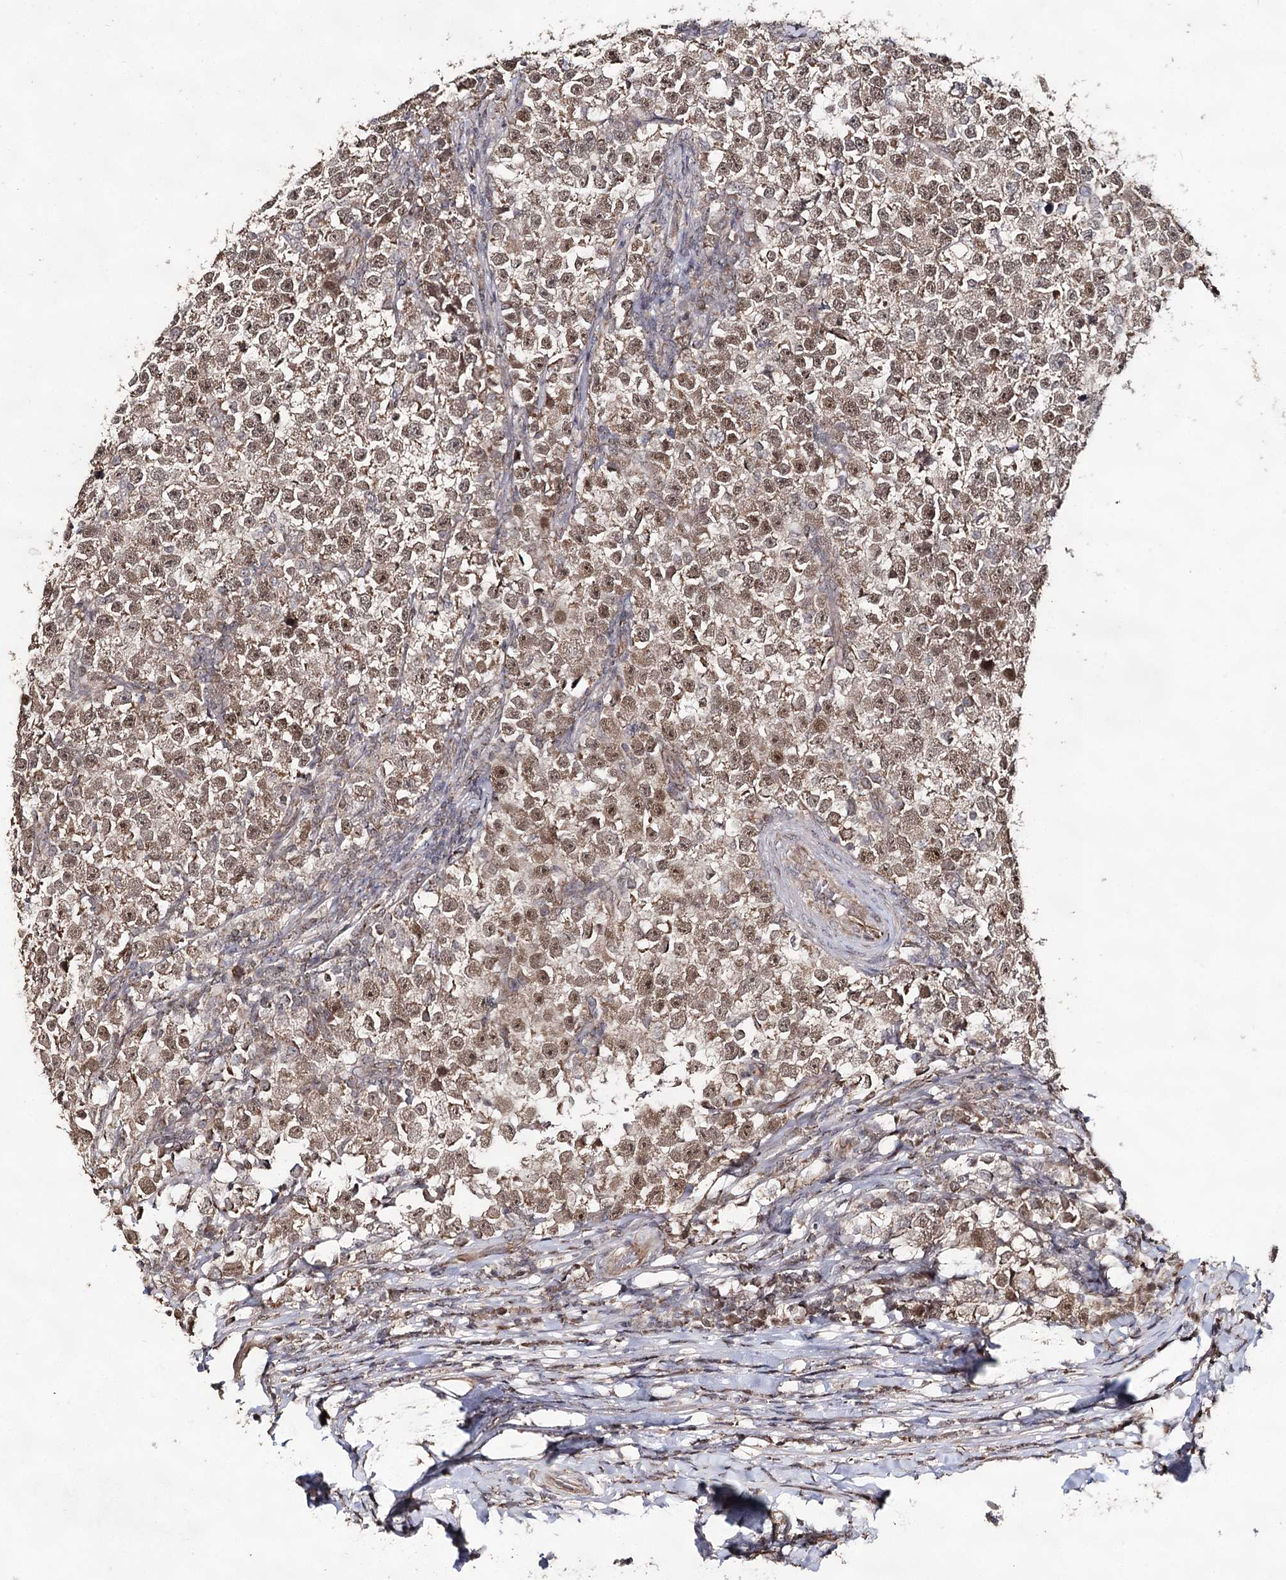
{"staining": {"intensity": "moderate", "quantity": ">75%", "location": "cytoplasmic/membranous,nuclear"}, "tissue": "testis cancer", "cell_type": "Tumor cells", "image_type": "cancer", "snomed": [{"axis": "morphology", "description": "Normal tissue, NOS"}, {"axis": "morphology", "description": "Seminoma, NOS"}, {"axis": "topography", "description": "Testis"}], "caption": "Human testis cancer stained for a protein (brown) demonstrates moderate cytoplasmic/membranous and nuclear positive positivity in approximately >75% of tumor cells.", "gene": "ACTR6", "patient": {"sex": "male", "age": 43}}